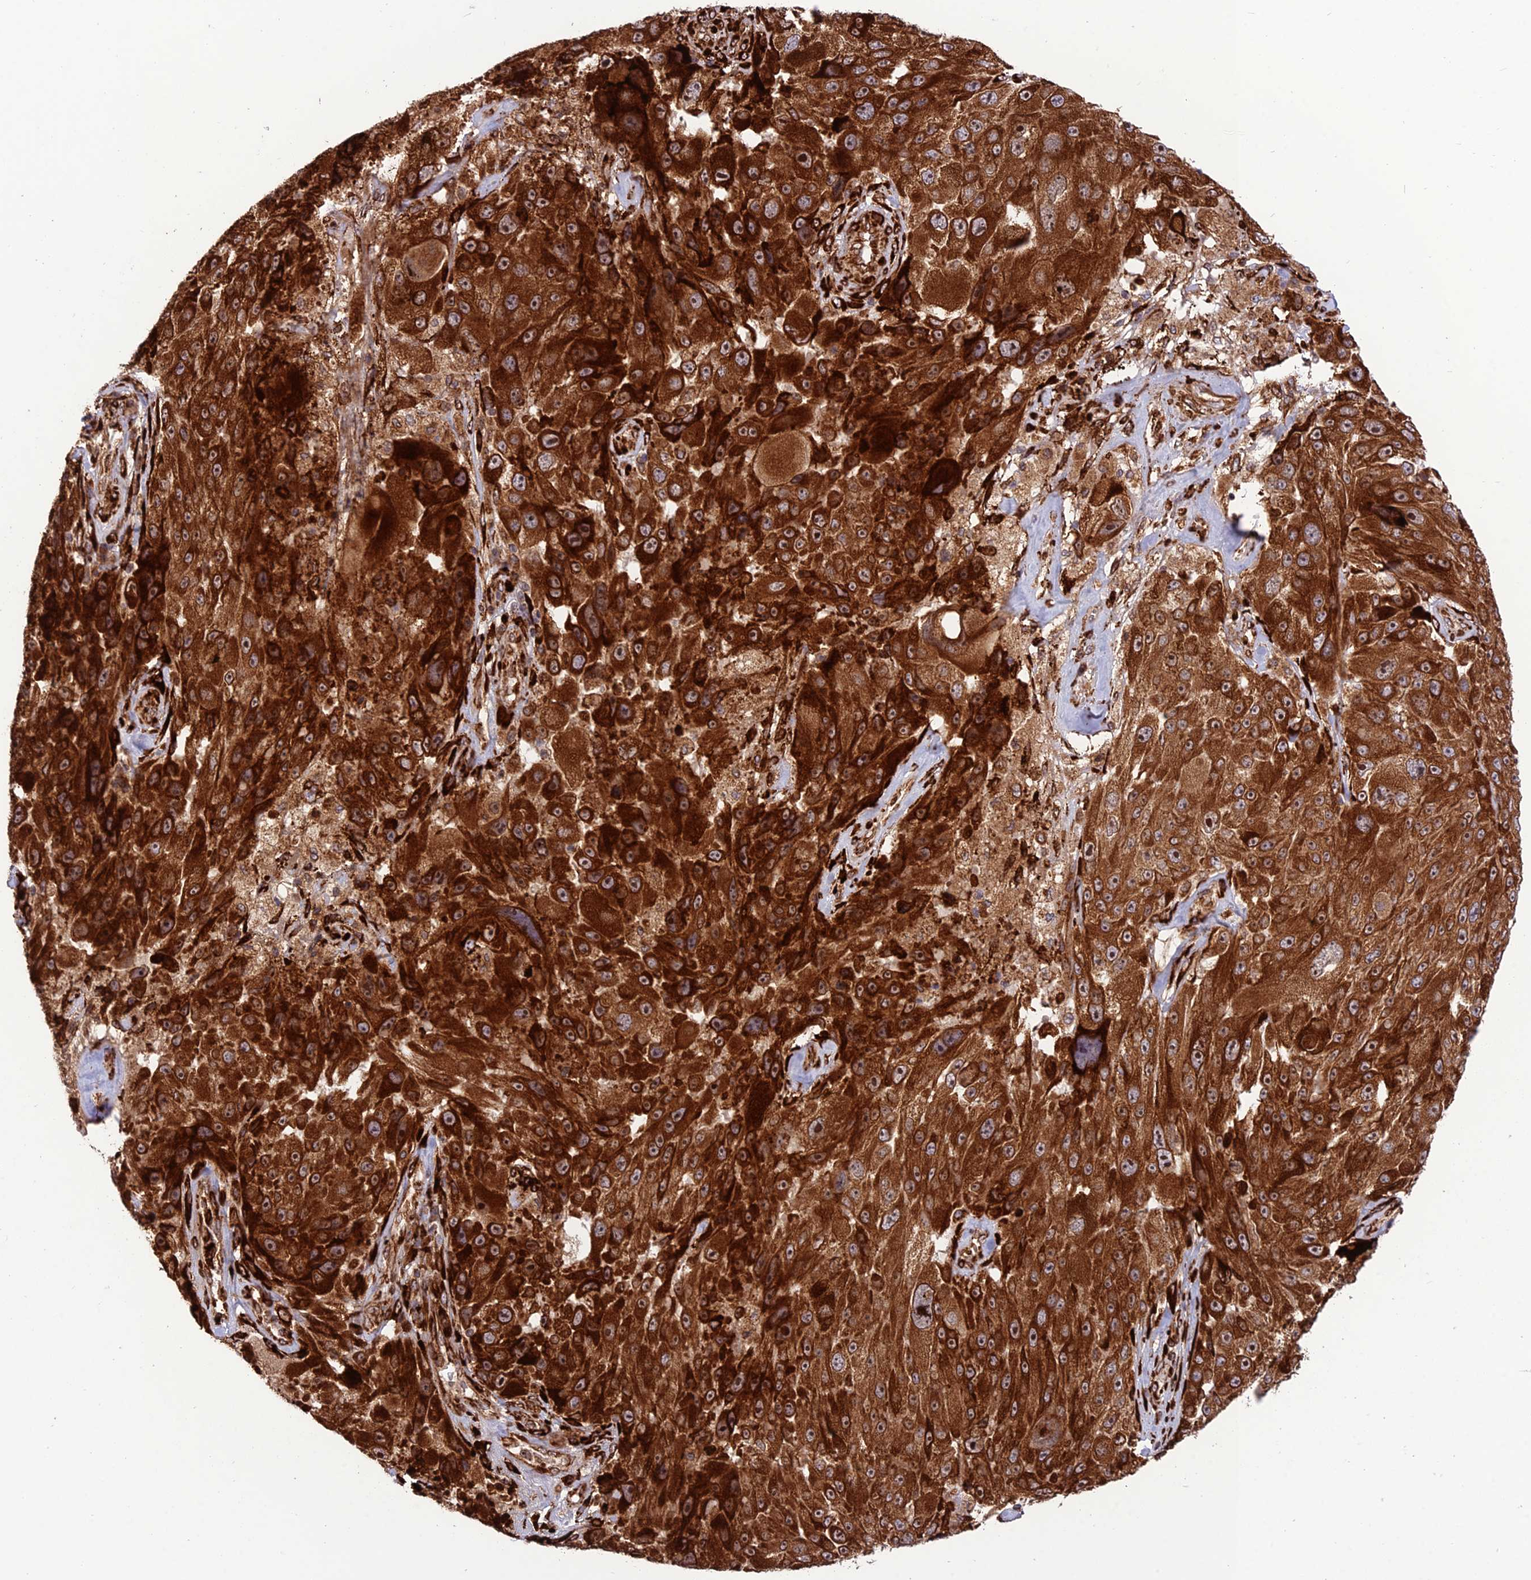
{"staining": {"intensity": "strong", "quantity": ">75%", "location": "cytoplasmic/membranous,nuclear"}, "tissue": "melanoma", "cell_type": "Tumor cells", "image_type": "cancer", "snomed": [{"axis": "morphology", "description": "Malignant melanoma, Metastatic site"}, {"axis": "topography", "description": "Lymph node"}], "caption": "Melanoma stained for a protein exhibits strong cytoplasmic/membranous and nuclear positivity in tumor cells.", "gene": "CRTAP", "patient": {"sex": "male", "age": 62}}